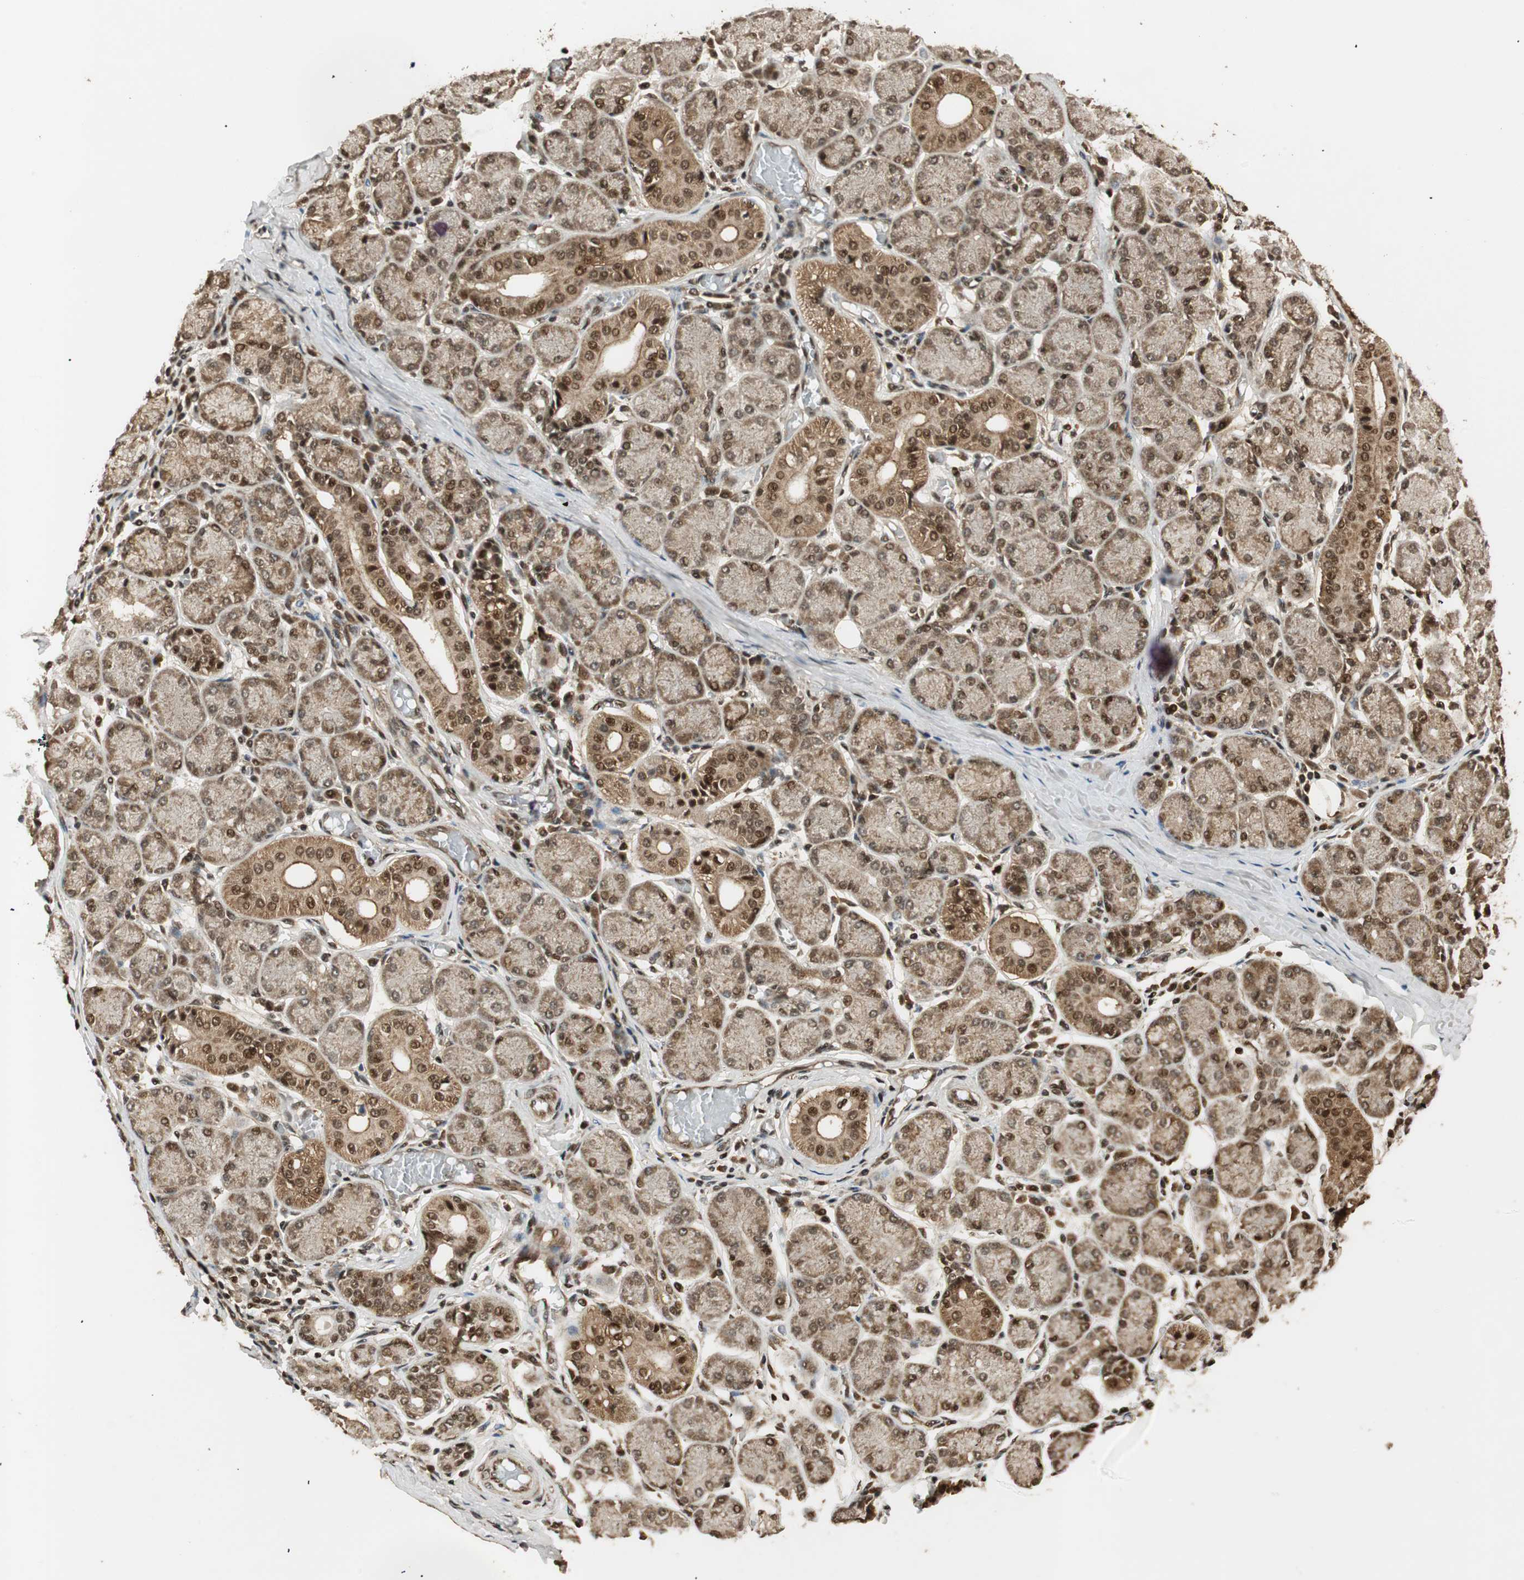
{"staining": {"intensity": "moderate", "quantity": ">75%", "location": "cytoplasmic/membranous,nuclear"}, "tissue": "salivary gland", "cell_type": "Glandular cells", "image_type": "normal", "snomed": [{"axis": "morphology", "description": "Normal tissue, NOS"}, {"axis": "topography", "description": "Salivary gland"}], "caption": "Brown immunohistochemical staining in benign salivary gland shows moderate cytoplasmic/membranous,nuclear staining in approximately >75% of glandular cells.", "gene": "RPA3", "patient": {"sex": "female", "age": 24}}